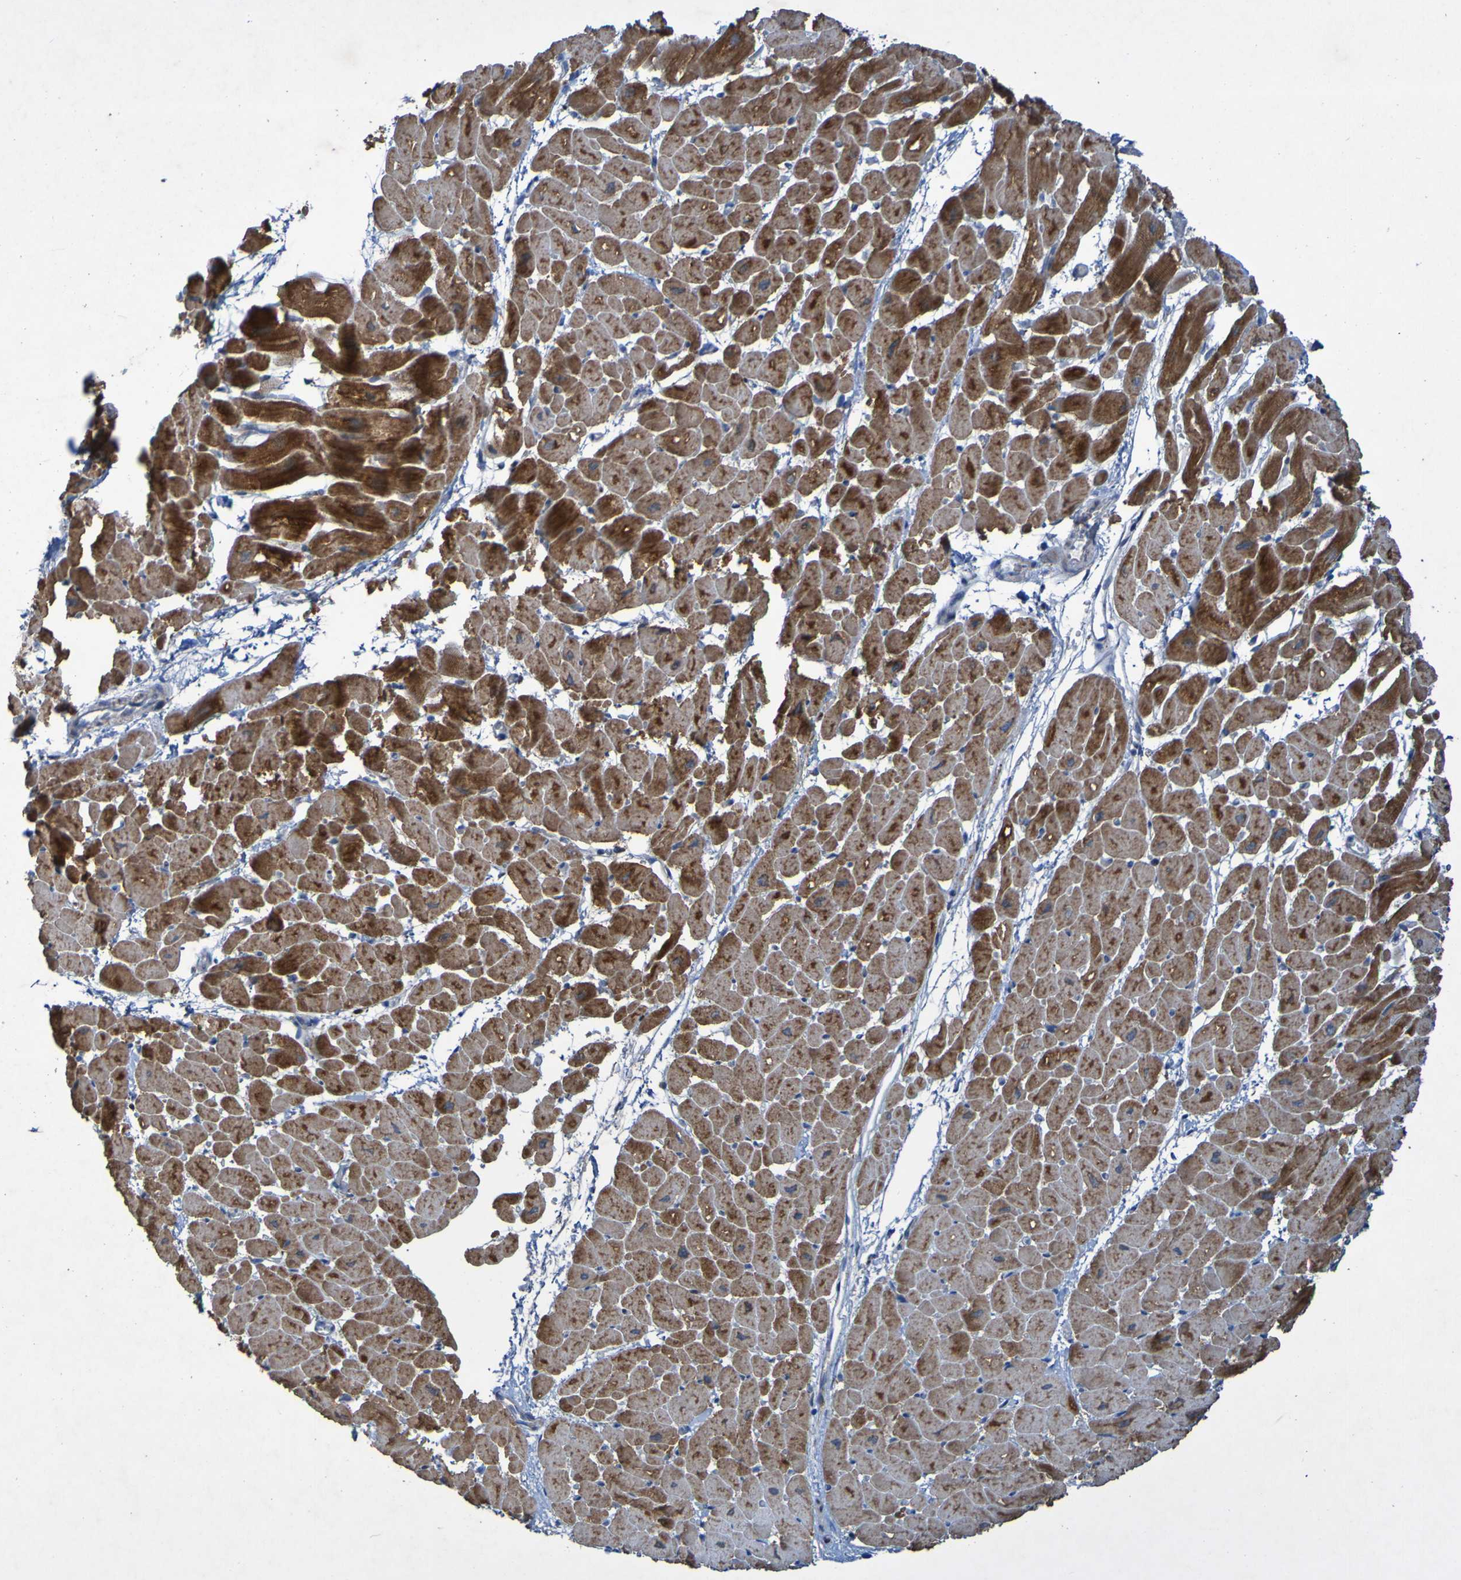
{"staining": {"intensity": "moderate", "quantity": ">75%", "location": "cytoplasmic/membranous"}, "tissue": "heart muscle", "cell_type": "Cardiomyocytes", "image_type": "normal", "snomed": [{"axis": "morphology", "description": "Normal tissue, NOS"}, {"axis": "topography", "description": "Heart"}], "caption": "Heart muscle stained with immunohistochemistry exhibits moderate cytoplasmic/membranous expression in approximately >75% of cardiomyocytes. Using DAB (3,3'-diaminobenzidine) (brown) and hematoxylin (blue) stains, captured at high magnification using brightfield microscopy.", "gene": "CCDC51", "patient": {"sex": "male", "age": 45}}